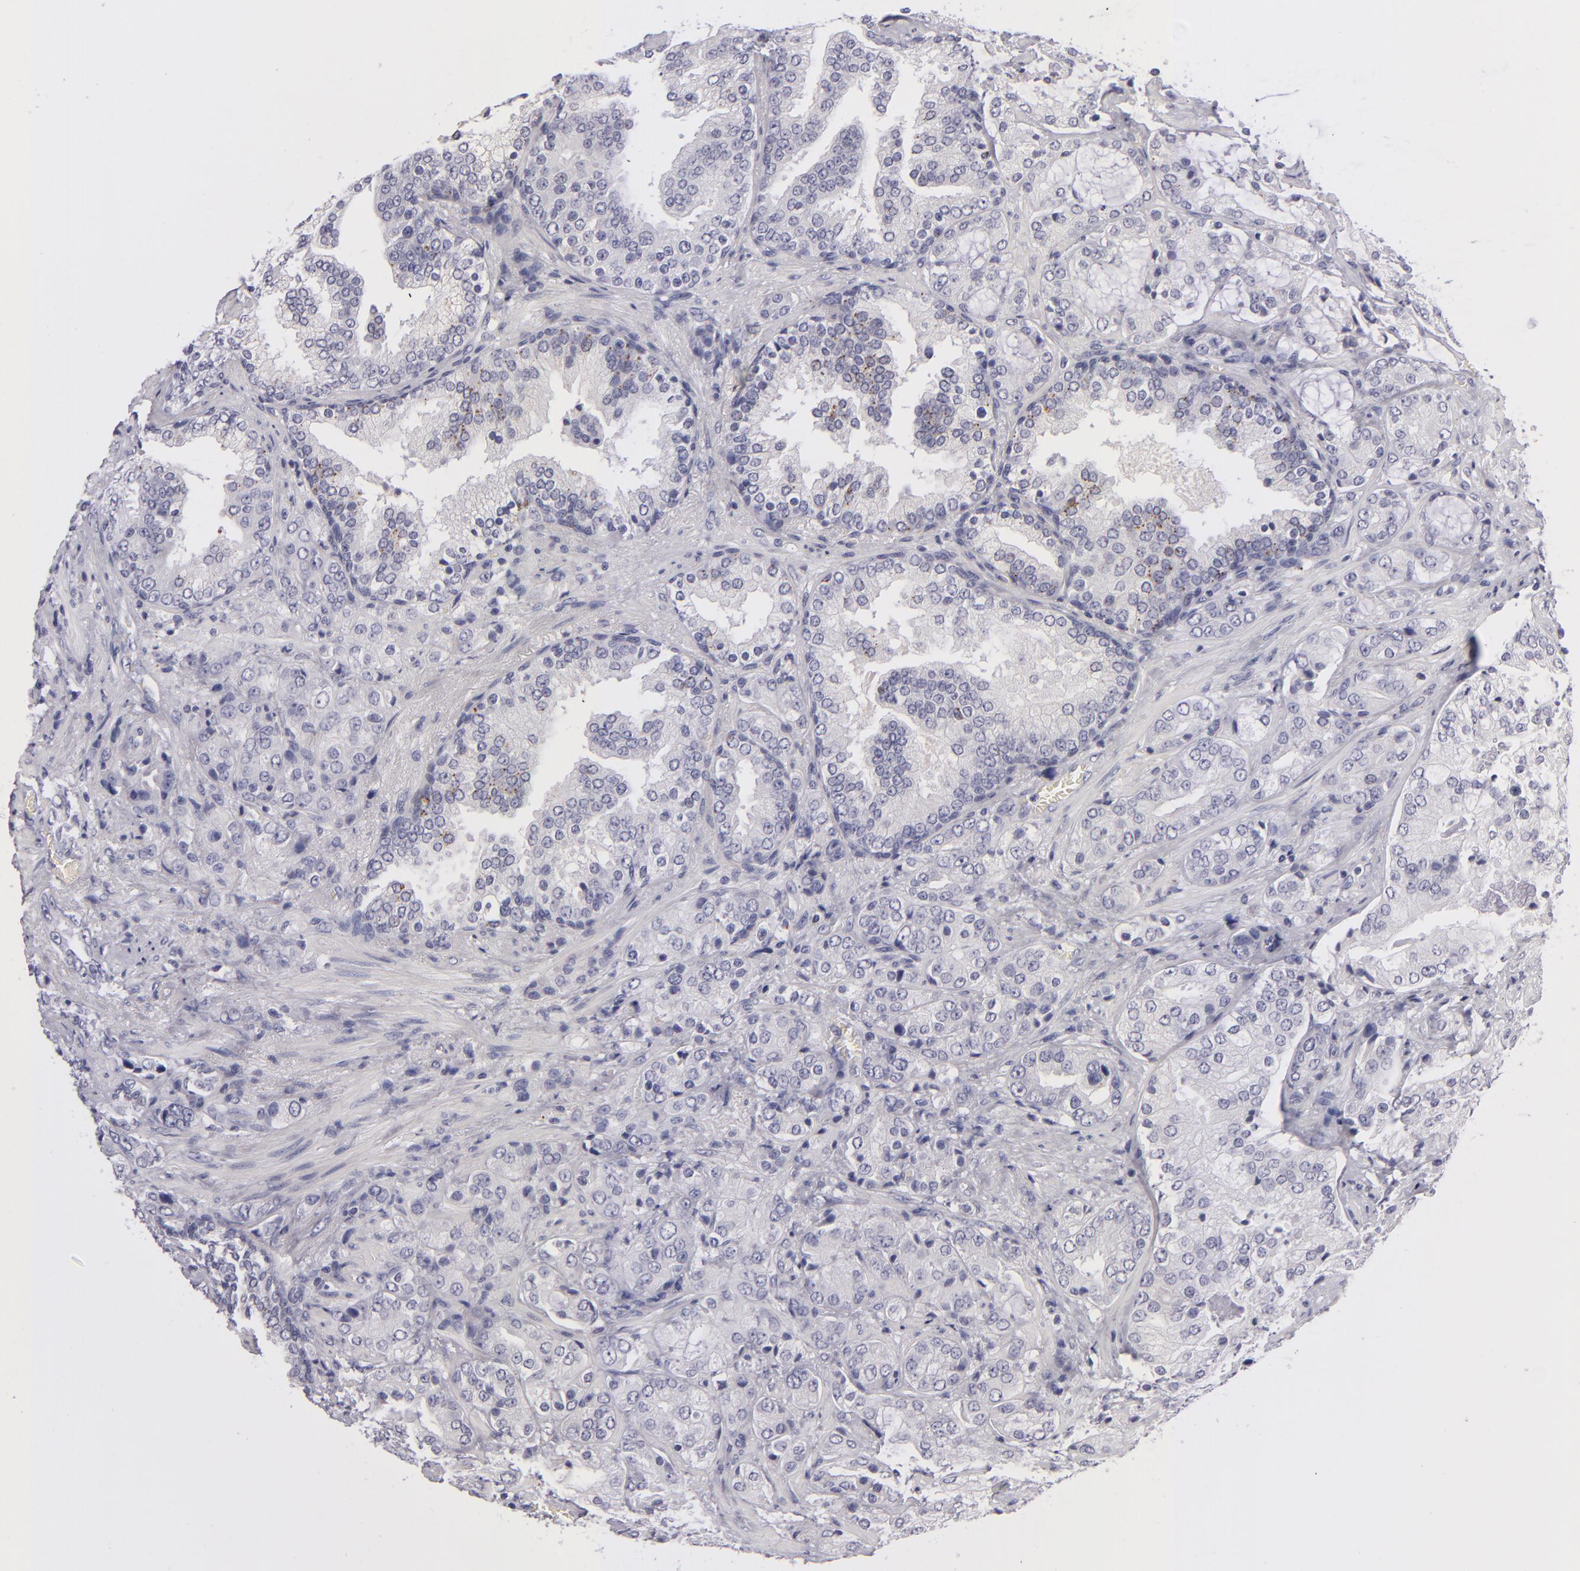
{"staining": {"intensity": "negative", "quantity": "none", "location": "none"}, "tissue": "prostate cancer", "cell_type": "Tumor cells", "image_type": "cancer", "snomed": [{"axis": "morphology", "description": "Adenocarcinoma, Medium grade"}, {"axis": "topography", "description": "Prostate"}], "caption": "Protein analysis of medium-grade adenocarcinoma (prostate) displays no significant staining in tumor cells.", "gene": "TNNC1", "patient": {"sex": "male", "age": 70}}